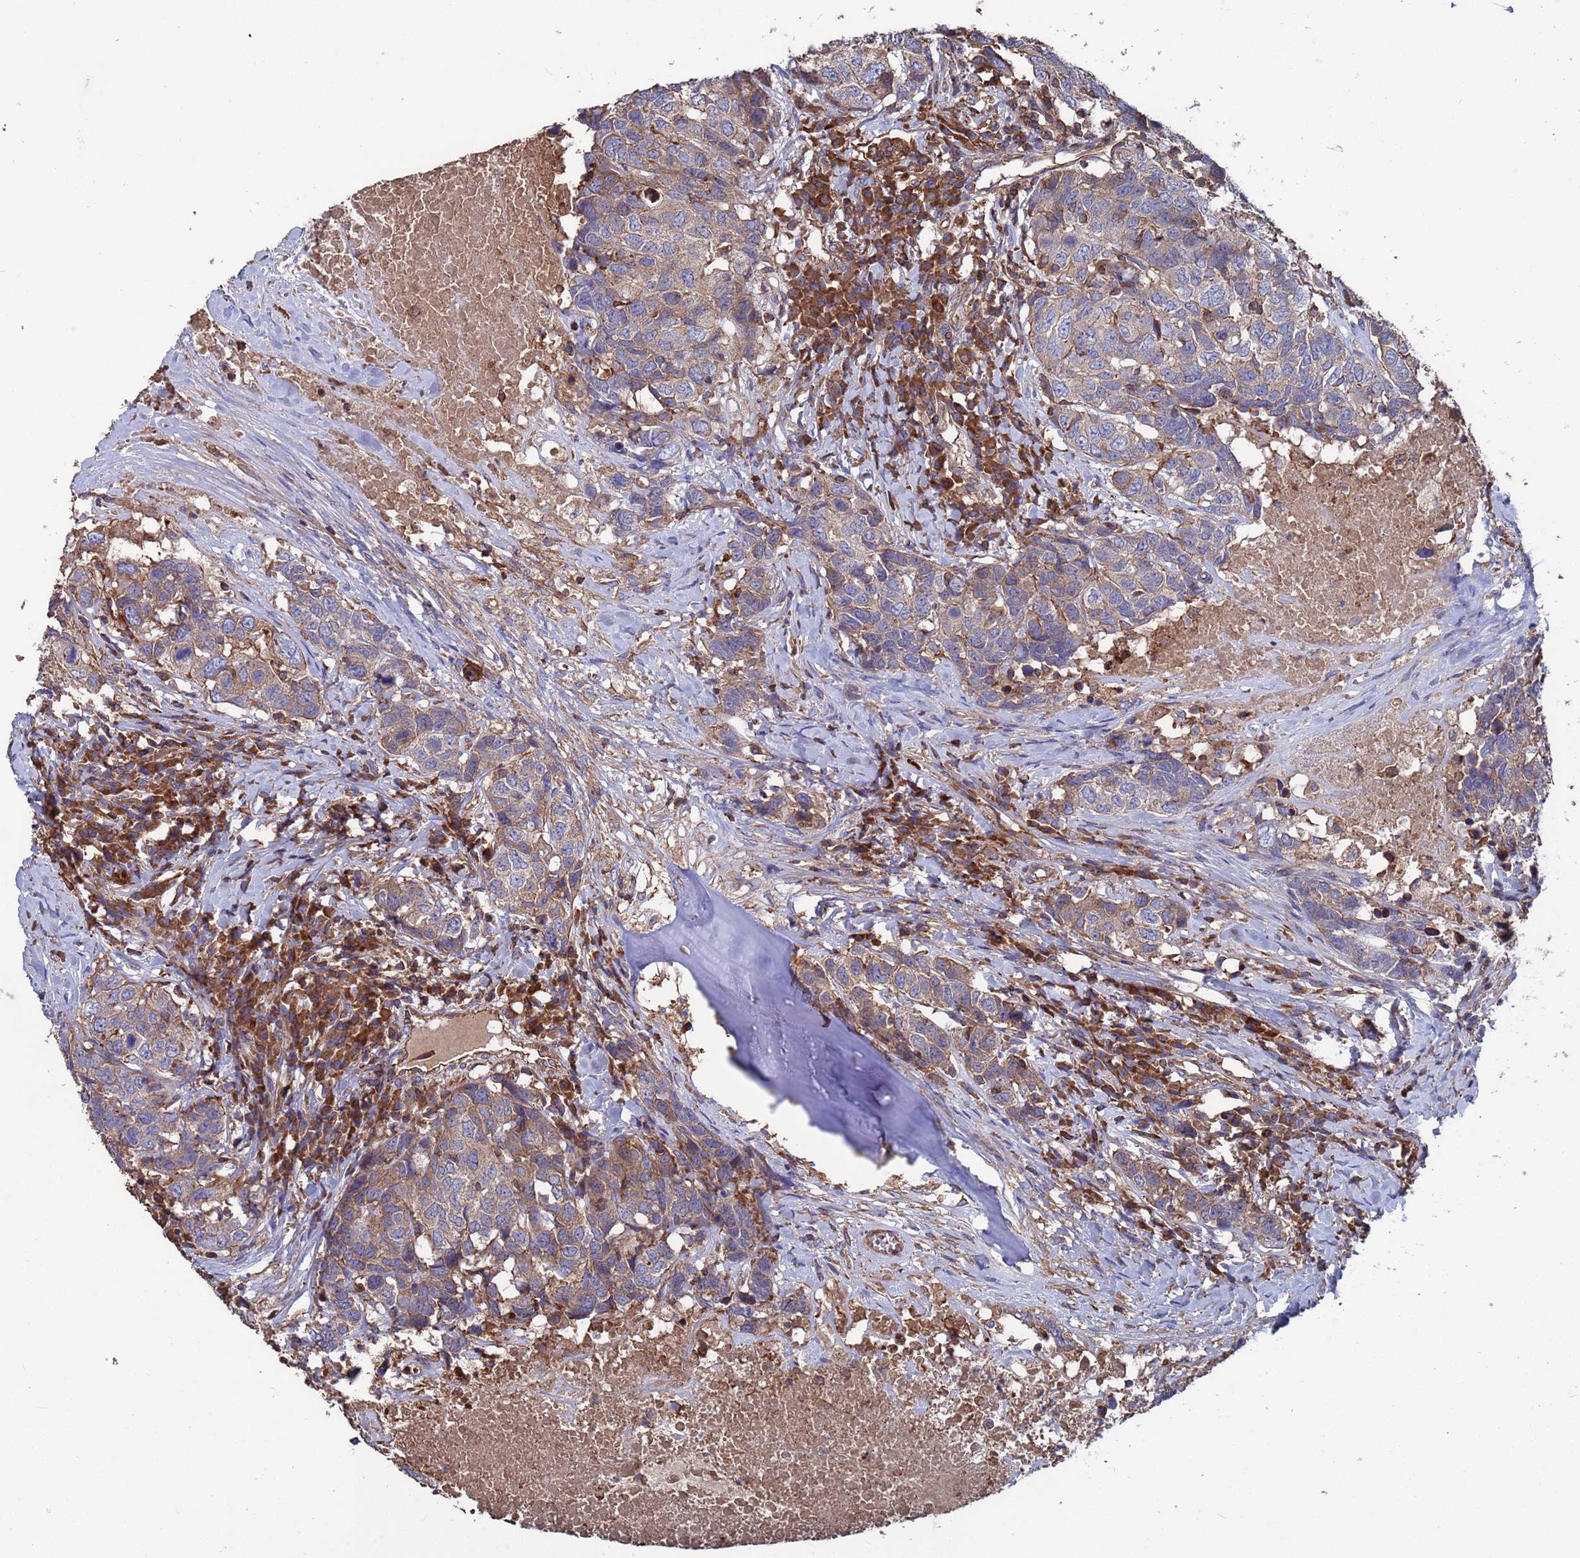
{"staining": {"intensity": "weak", "quantity": "25%-75%", "location": "cytoplasmic/membranous"}, "tissue": "head and neck cancer", "cell_type": "Tumor cells", "image_type": "cancer", "snomed": [{"axis": "morphology", "description": "Squamous cell carcinoma, NOS"}, {"axis": "topography", "description": "Head-Neck"}], "caption": "Weak cytoplasmic/membranous staining for a protein is seen in approximately 25%-75% of tumor cells of head and neck cancer (squamous cell carcinoma) using IHC.", "gene": "PYCR1", "patient": {"sex": "male", "age": 66}}